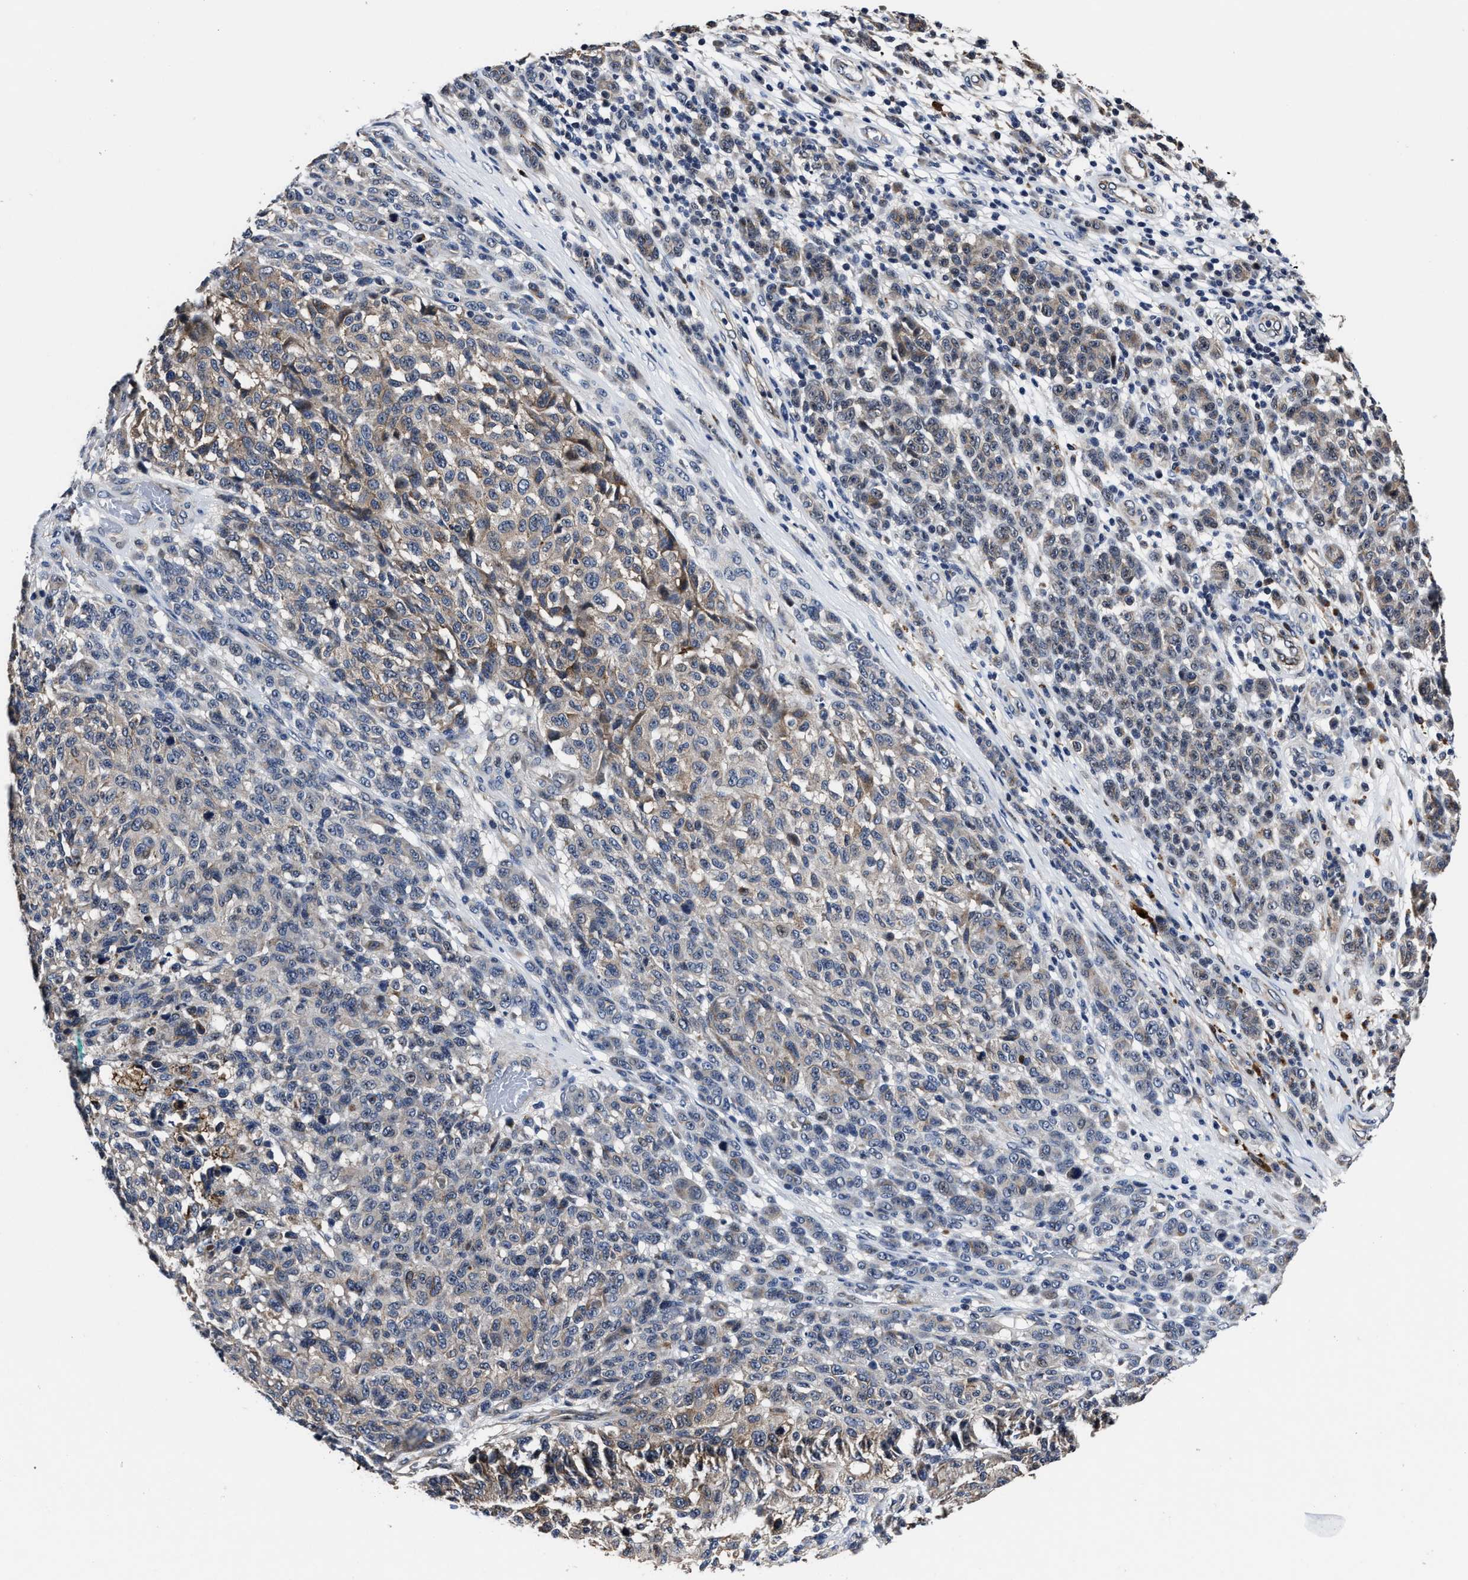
{"staining": {"intensity": "weak", "quantity": "25%-75%", "location": "cytoplasmic/membranous"}, "tissue": "melanoma", "cell_type": "Tumor cells", "image_type": "cancer", "snomed": [{"axis": "morphology", "description": "Malignant melanoma, NOS"}, {"axis": "topography", "description": "Skin"}], "caption": "The image demonstrates immunohistochemical staining of malignant melanoma. There is weak cytoplasmic/membranous staining is seen in about 25%-75% of tumor cells.", "gene": "RSBN1L", "patient": {"sex": "male", "age": 59}}